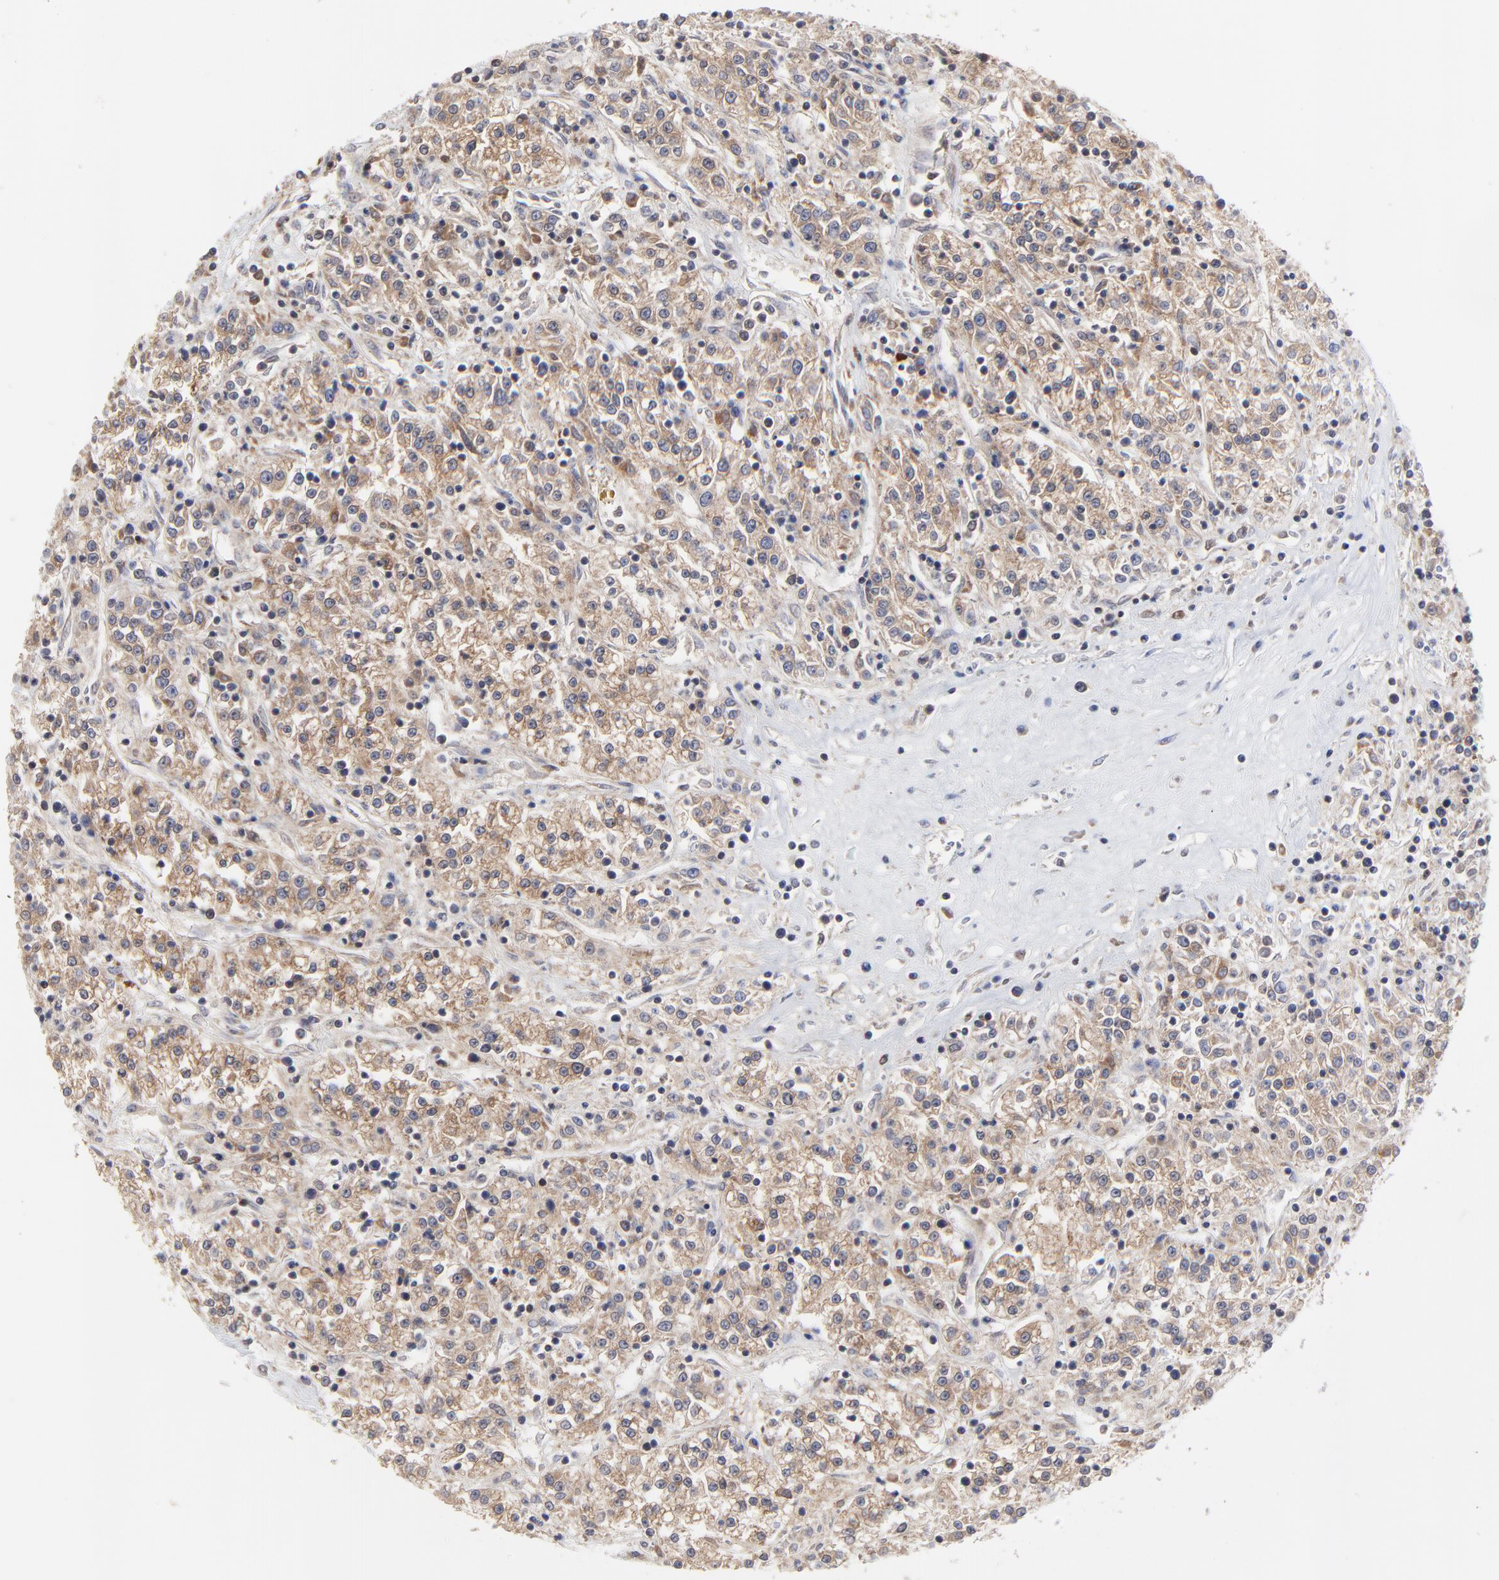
{"staining": {"intensity": "moderate", "quantity": ">75%", "location": "cytoplasmic/membranous"}, "tissue": "renal cancer", "cell_type": "Tumor cells", "image_type": "cancer", "snomed": [{"axis": "morphology", "description": "Adenocarcinoma, NOS"}, {"axis": "topography", "description": "Kidney"}], "caption": "Immunohistochemistry (IHC) micrograph of human renal cancer stained for a protein (brown), which shows medium levels of moderate cytoplasmic/membranous positivity in approximately >75% of tumor cells.", "gene": "RAB9A", "patient": {"sex": "female", "age": 76}}